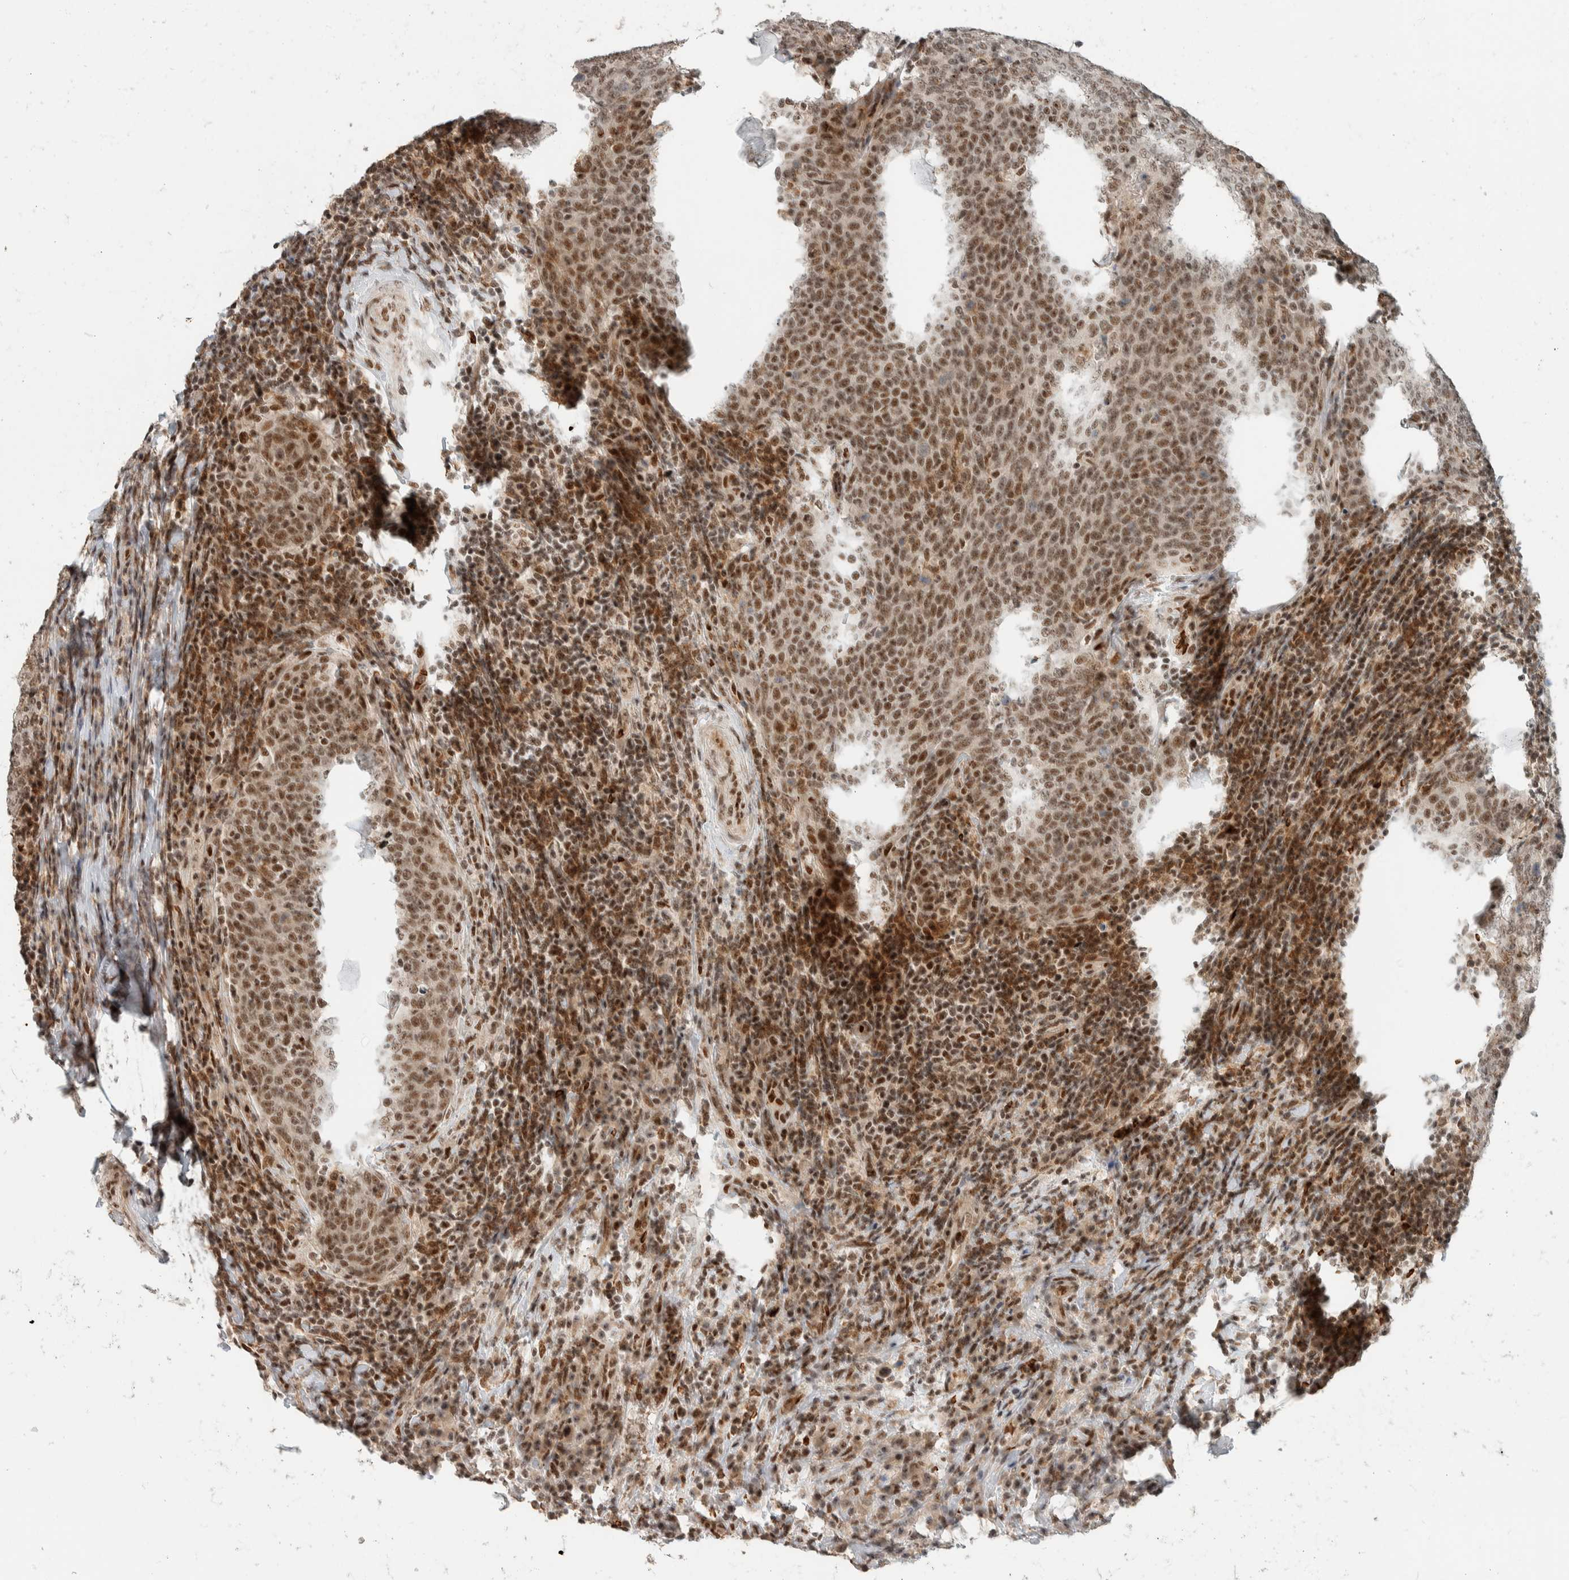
{"staining": {"intensity": "strong", "quantity": ">75%", "location": "nuclear"}, "tissue": "head and neck cancer", "cell_type": "Tumor cells", "image_type": "cancer", "snomed": [{"axis": "morphology", "description": "Squamous cell carcinoma, NOS"}, {"axis": "morphology", "description": "Squamous cell carcinoma, metastatic, NOS"}, {"axis": "topography", "description": "Lymph node"}, {"axis": "topography", "description": "Head-Neck"}], "caption": "Protein analysis of metastatic squamous cell carcinoma (head and neck) tissue shows strong nuclear expression in about >75% of tumor cells. (DAB IHC with brightfield microscopy, high magnification).", "gene": "ZBTB2", "patient": {"sex": "male", "age": 62}}